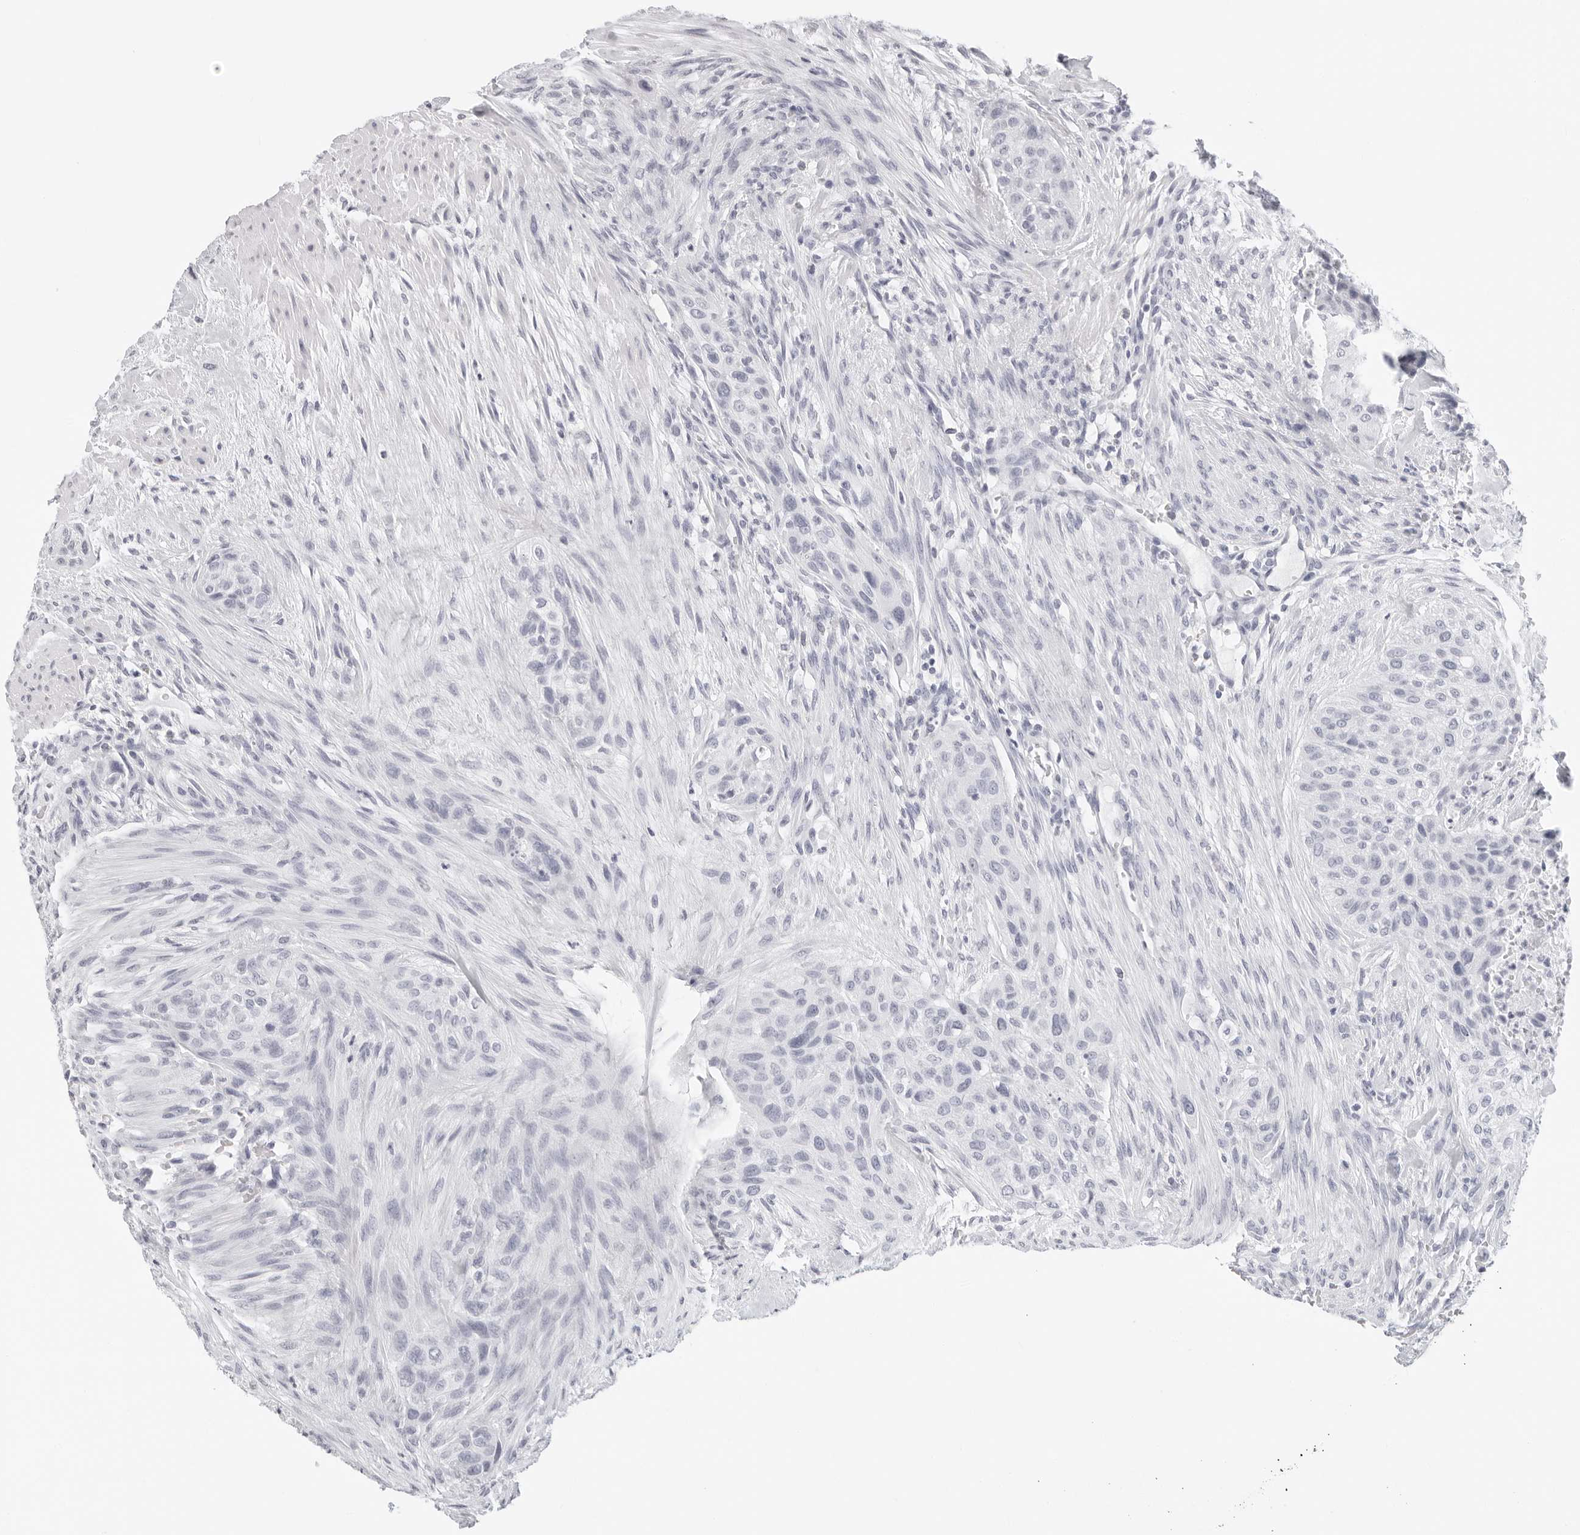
{"staining": {"intensity": "negative", "quantity": "none", "location": "none"}, "tissue": "urothelial cancer", "cell_type": "Tumor cells", "image_type": "cancer", "snomed": [{"axis": "morphology", "description": "Urothelial carcinoma, High grade"}, {"axis": "topography", "description": "Urinary bladder"}], "caption": "The micrograph exhibits no staining of tumor cells in high-grade urothelial carcinoma.", "gene": "AGMAT", "patient": {"sex": "male", "age": 35}}